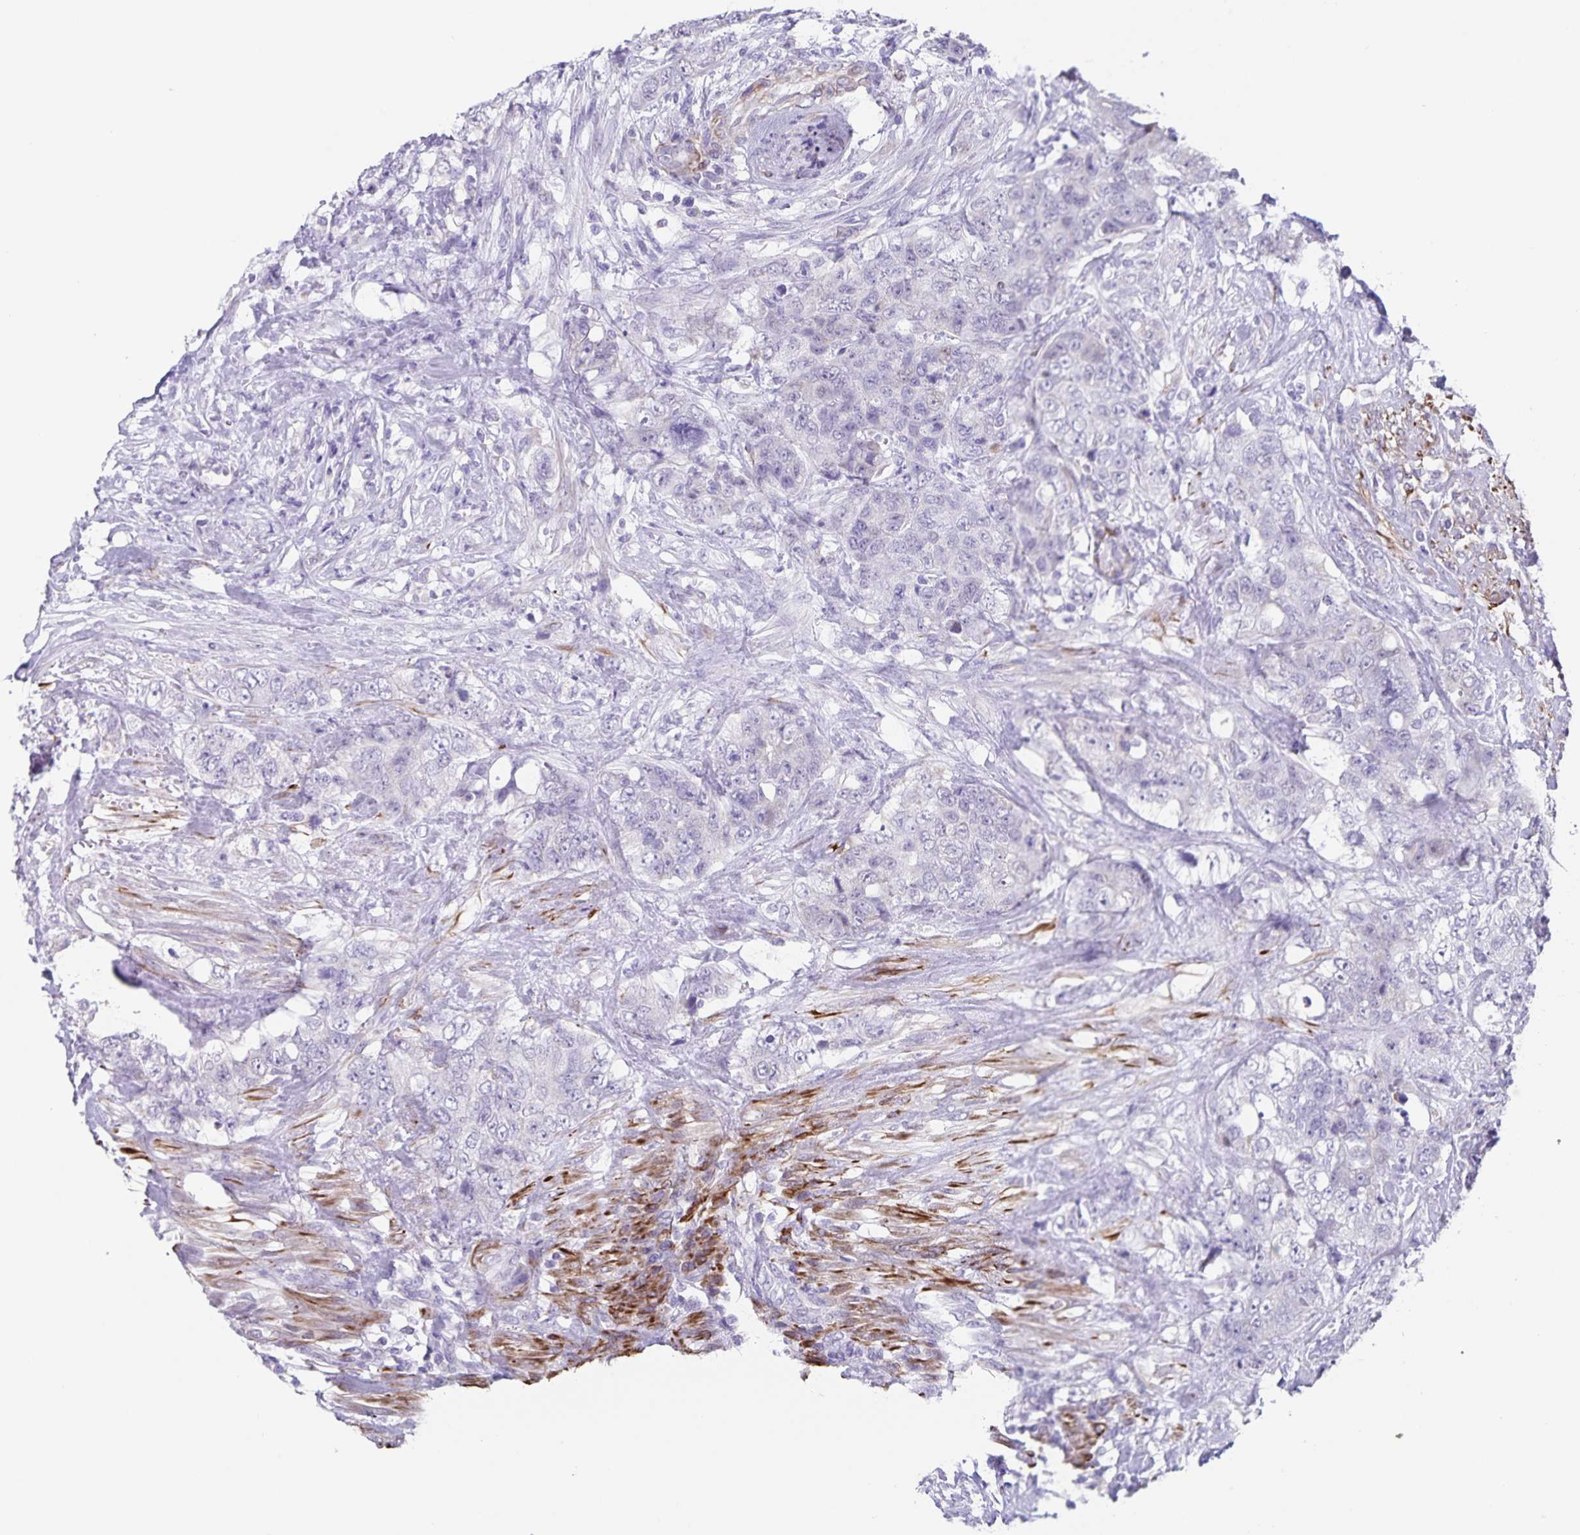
{"staining": {"intensity": "negative", "quantity": "none", "location": "none"}, "tissue": "urothelial cancer", "cell_type": "Tumor cells", "image_type": "cancer", "snomed": [{"axis": "morphology", "description": "Urothelial carcinoma, High grade"}, {"axis": "topography", "description": "Urinary bladder"}], "caption": "Urothelial carcinoma (high-grade) stained for a protein using IHC shows no expression tumor cells.", "gene": "SYNM", "patient": {"sex": "female", "age": 78}}